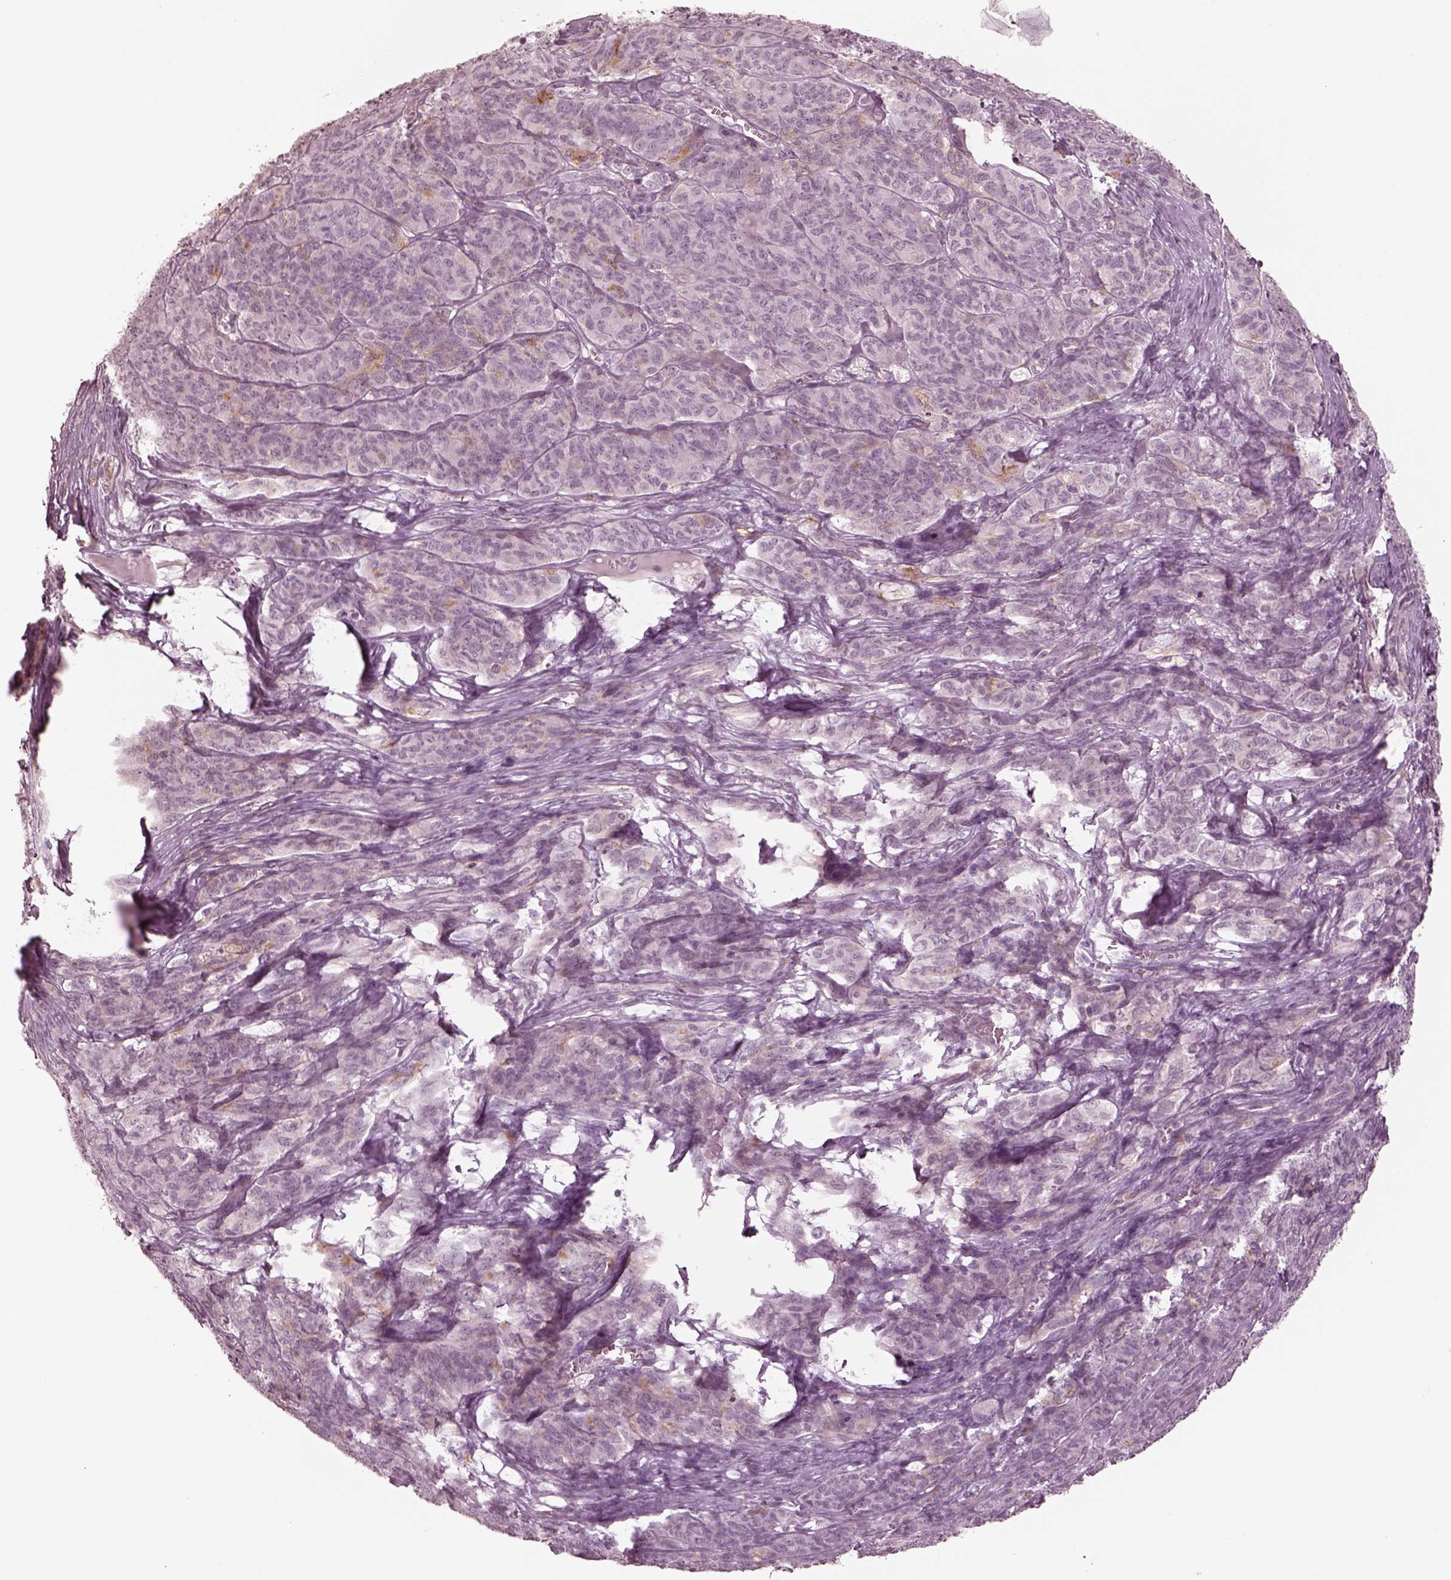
{"staining": {"intensity": "negative", "quantity": "none", "location": "none"}, "tissue": "ovarian cancer", "cell_type": "Tumor cells", "image_type": "cancer", "snomed": [{"axis": "morphology", "description": "Carcinoma, endometroid"}, {"axis": "topography", "description": "Ovary"}], "caption": "This photomicrograph is of ovarian cancer (endometroid carcinoma) stained with immunohistochemistry (IHC) to label a protein in brown with the nuclei are counter-stained blue. There is no positivity in tumor cells.", "gene": "DNAAF9", "patient": {"sex": "female", "age": 80}}